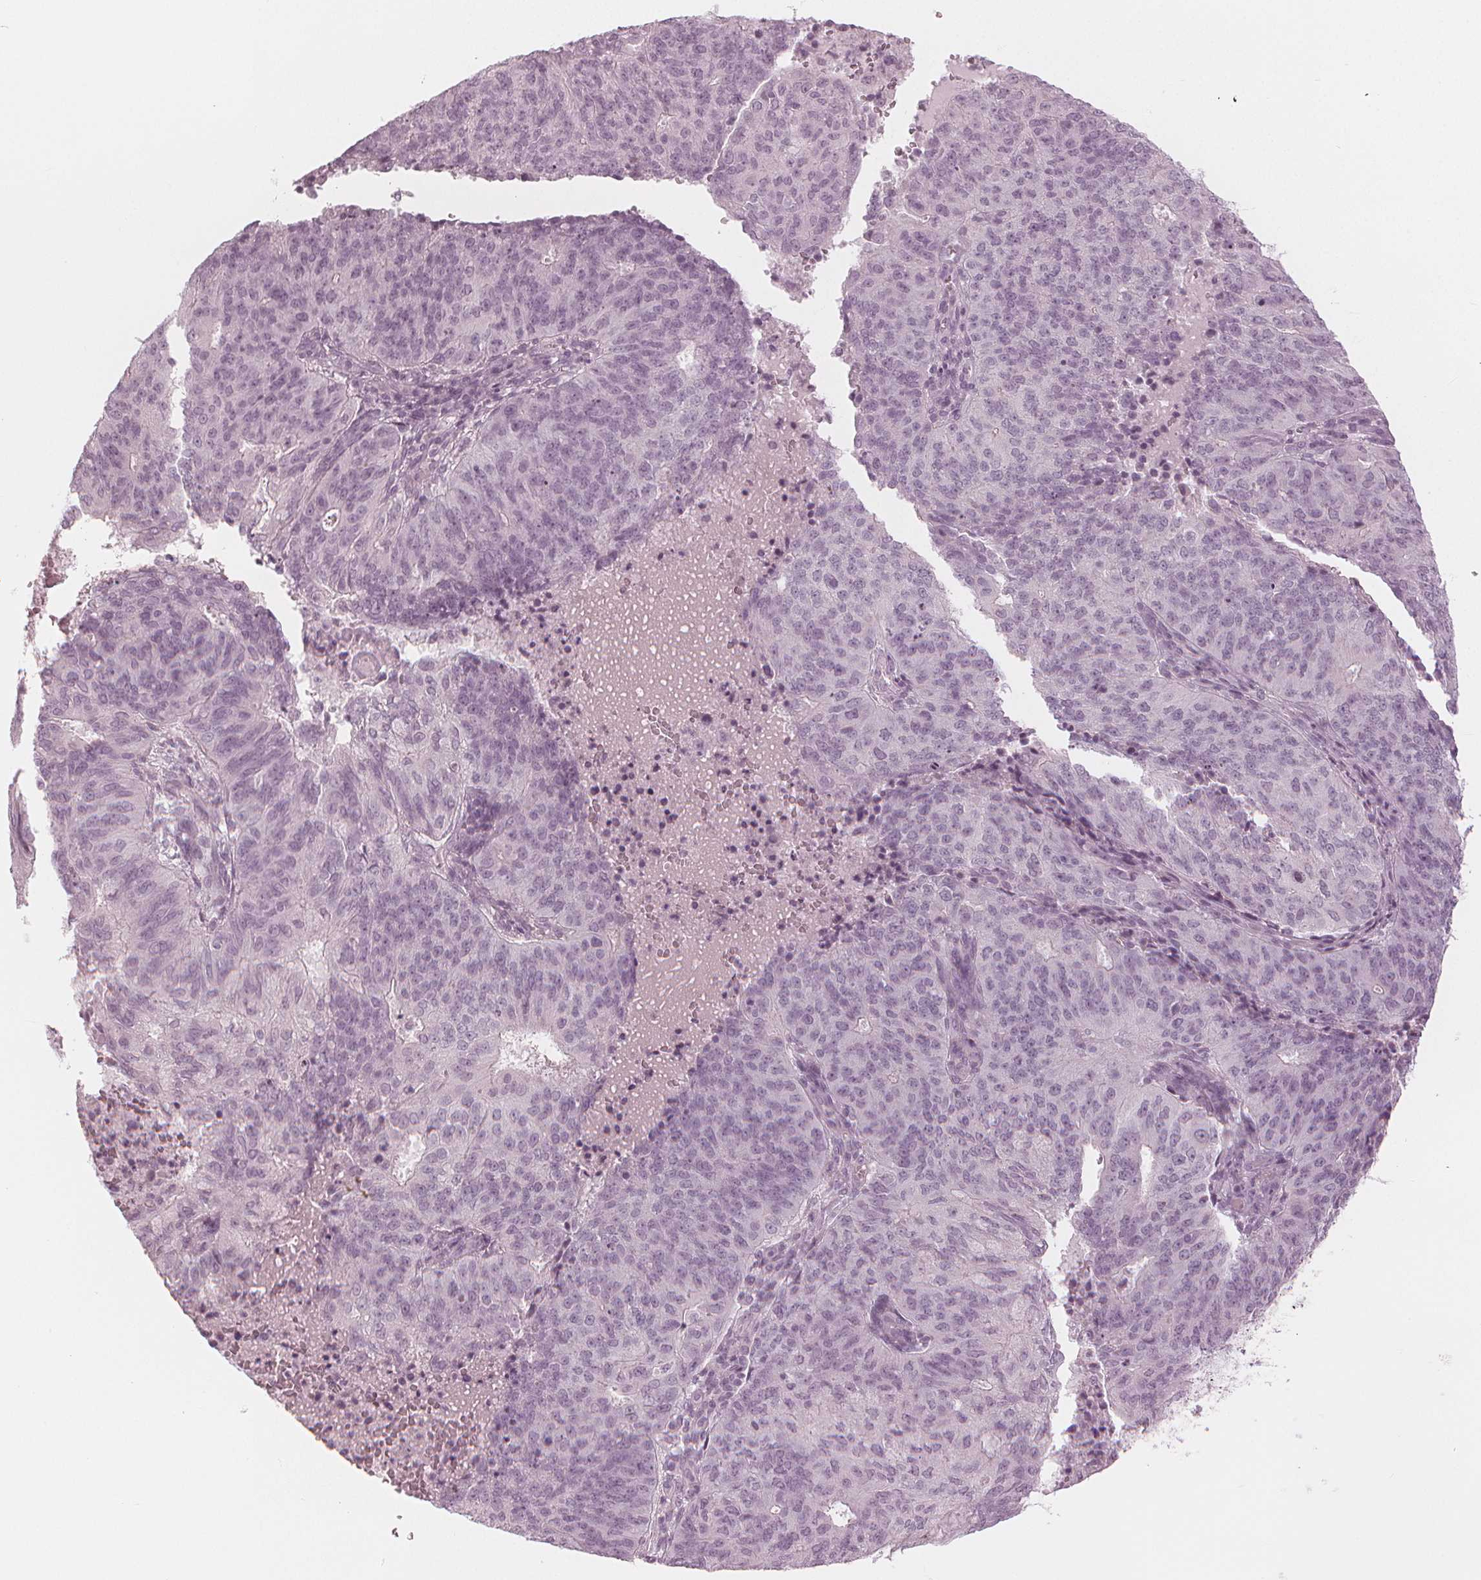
{"staining": {"intensity": "negative", "quantity": "none", "location": "none"}, "tissue": "endometrial cancer", "cell_type": "Tumor cells", "image_type": "cancer", "snomed": [{"axis": "morphology", "description": "Adenocarcinoma, NOS"}, {"axis": "topography", "description": "Endometrium"}], "caption": "Protein analysis of endometrial cancer displays no significant expression in tumor cells.", "gene": "PAEP", "patient": {"sex": "female", "age": 82}}